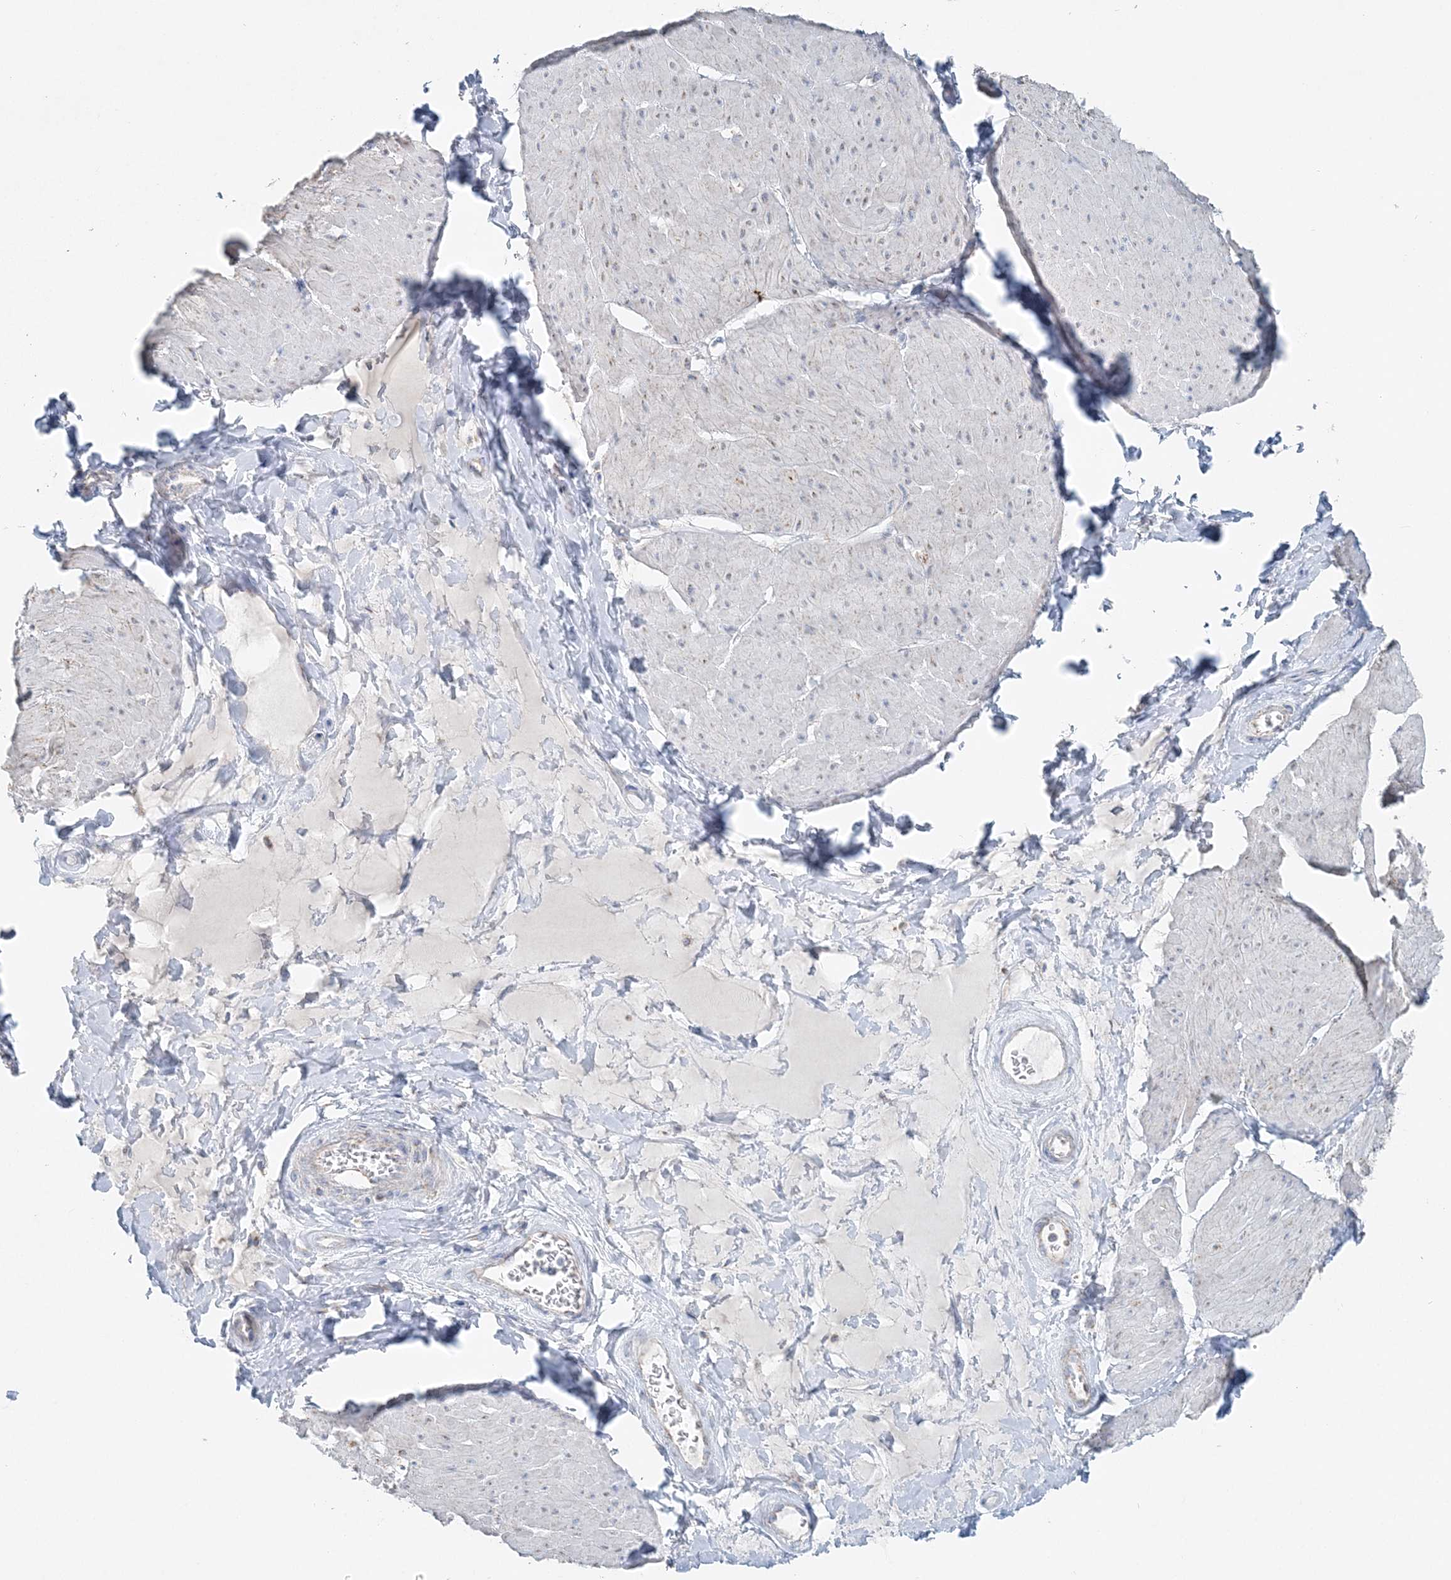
{"staining": {"intensity": "negative", "quantity": "none", "location": "none"}, "tissue": "smooth muscle", "cell_type": "Smooth muscle cells", "image_type": "normal", "snomed": [{"axis": "morphology", "description": "Urothelial carcinoma, High grade"}, {"axis": "topography", "description": "Urinary bladder"}], "caption": "DAB (3,3'-diaminobenzidine) immunohistochemical staining of normal smooth muscle shows no significant positivity in smooth muscle cells.", "gene": "PCCB", "patient": {"sex": "male", "age": 46}}